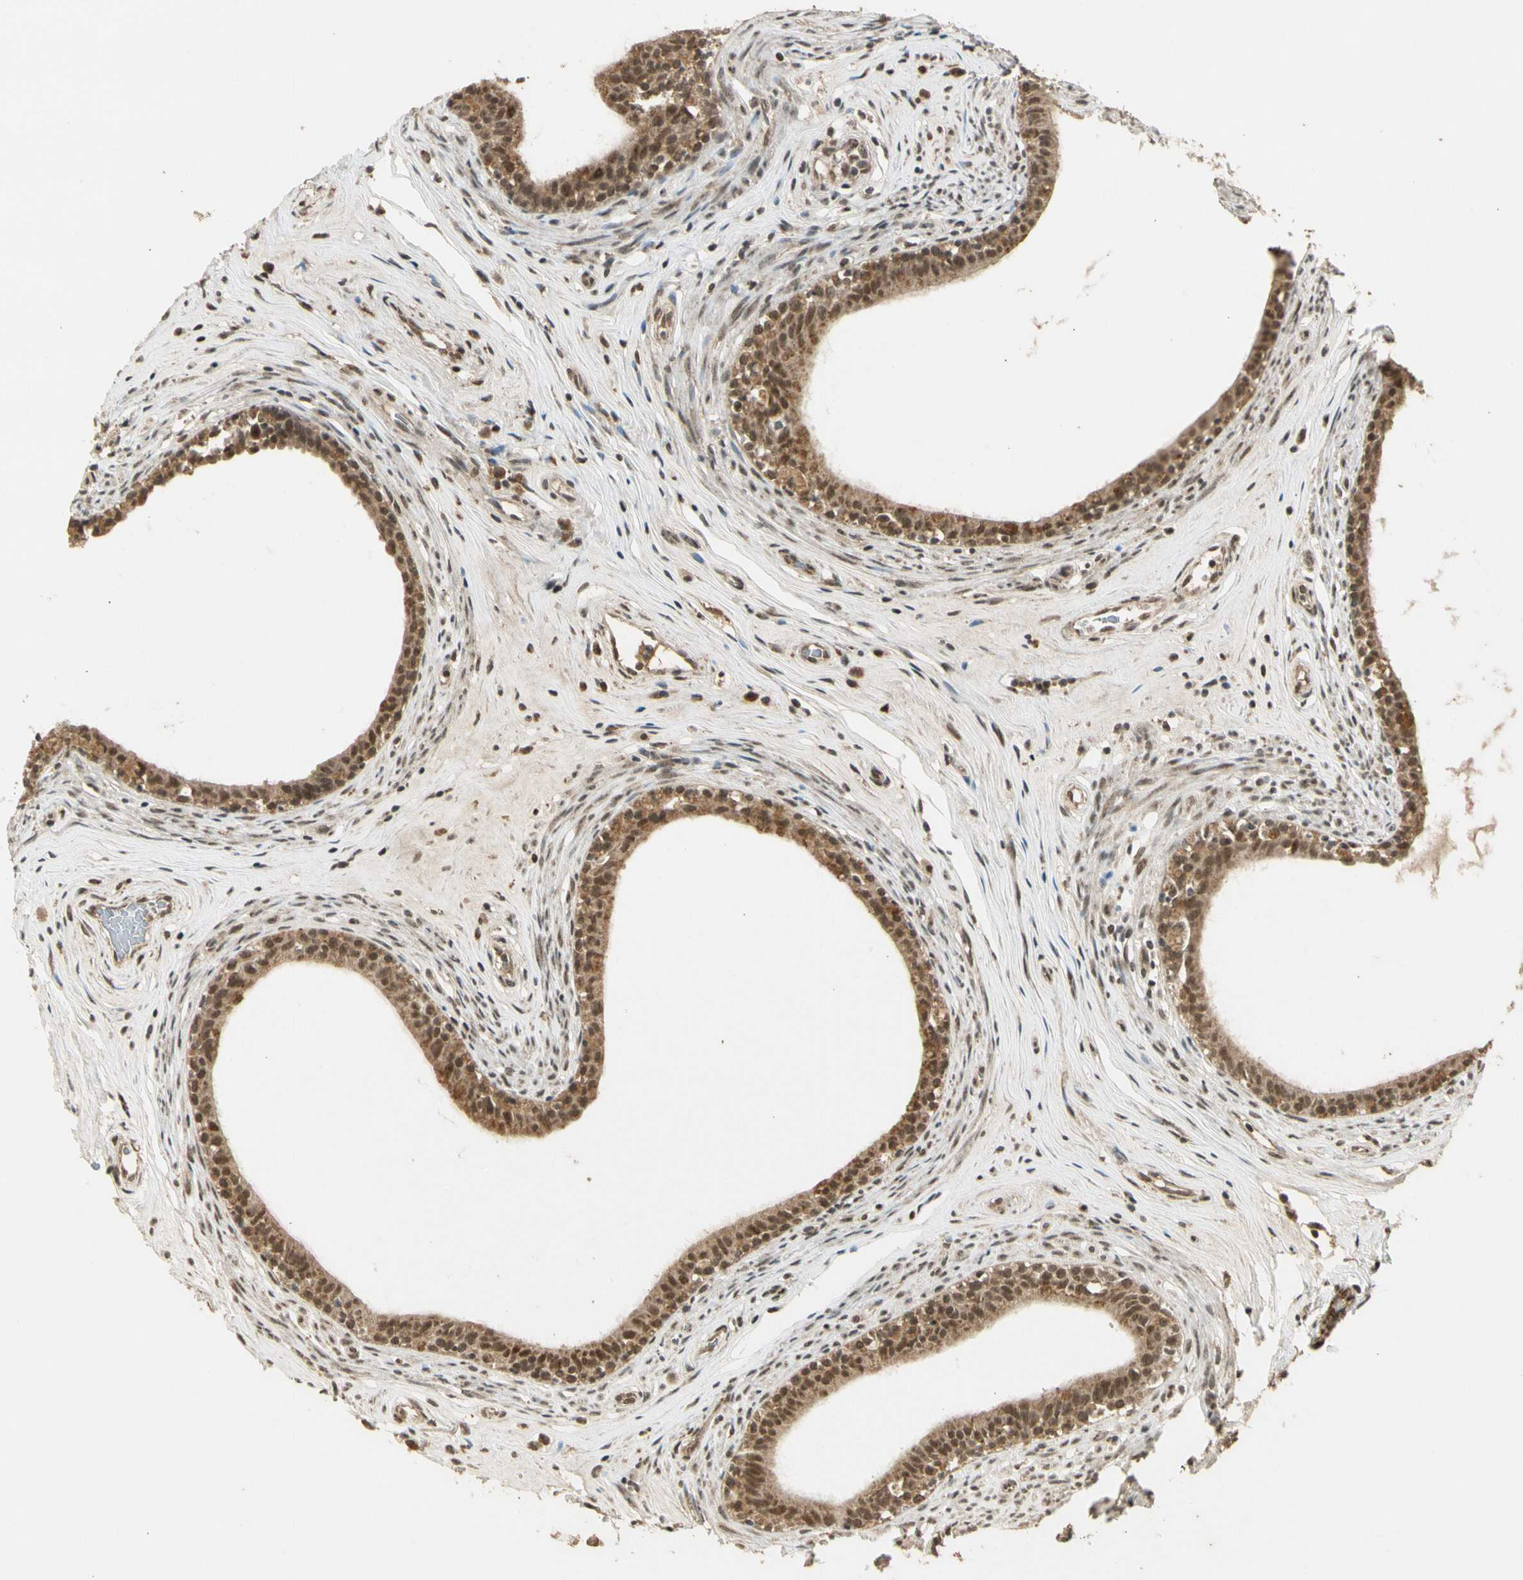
{"staining": {"intensity": "moderate", "quantity": ">75%", "location": "cytoplasmic/membranous,nuclear"}, "tissue": "epididymis", "cell_type": "Glandular cells", "image_type": "normal", "snomed": [{"axis": "morphology", "description": "Normal tissue, NOS"}, {"axis": "morphology", "description": "Inflammation, NOS"}, {"axis": "topography", "description": "Epididymis"}], "caption": "The photomicrograph reveals staining of normal epididymis, revealing moderate cytoplasmic/membranous,nuclear protein positivity (brown color) within glandular cells.", "gene": "ZNF135", "patient": {"sex": "male", "age": 84}}